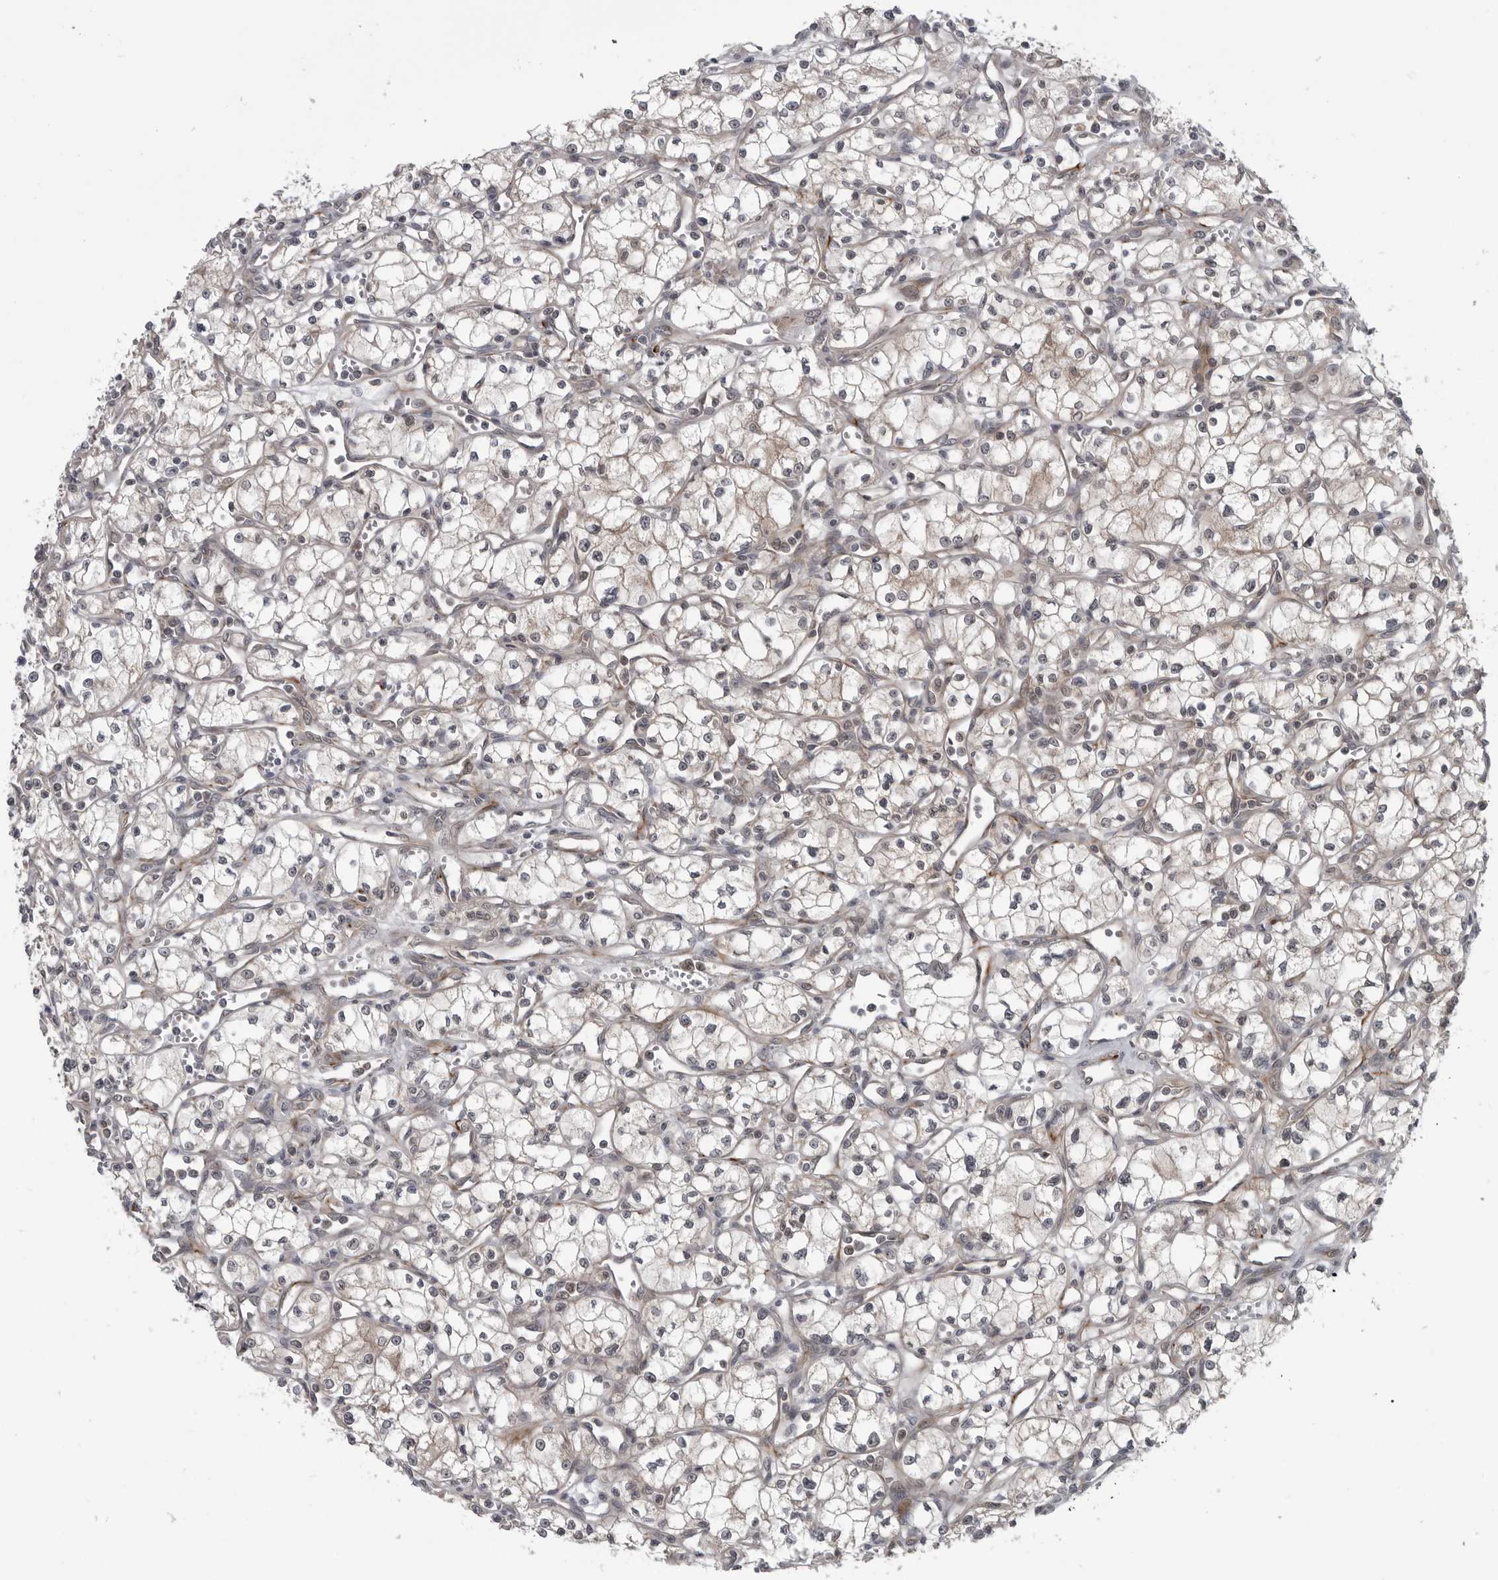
{"staining": {"intensity": "weak", "quantity": "<25%", "location": "cytoplasmic/membranous"}, "tissue": "renal cancer", "cell_type": "Tumor cells", "image_type": "cancer", "snomed": [{"axis": "morphology", "description": "Adenocarcinoma, NOS"}, {"axis": "topography", "description": "Kidney"}], "caption": "An immunohistochemistry (IHC) micrograph of renal cancer (adenocarcinoma) is shown. There is no staining in tumor cells of renal cancer (adenocarcinoma).", "gene": "FAAP100", "patient": {"sex": "male", "age": 59}}